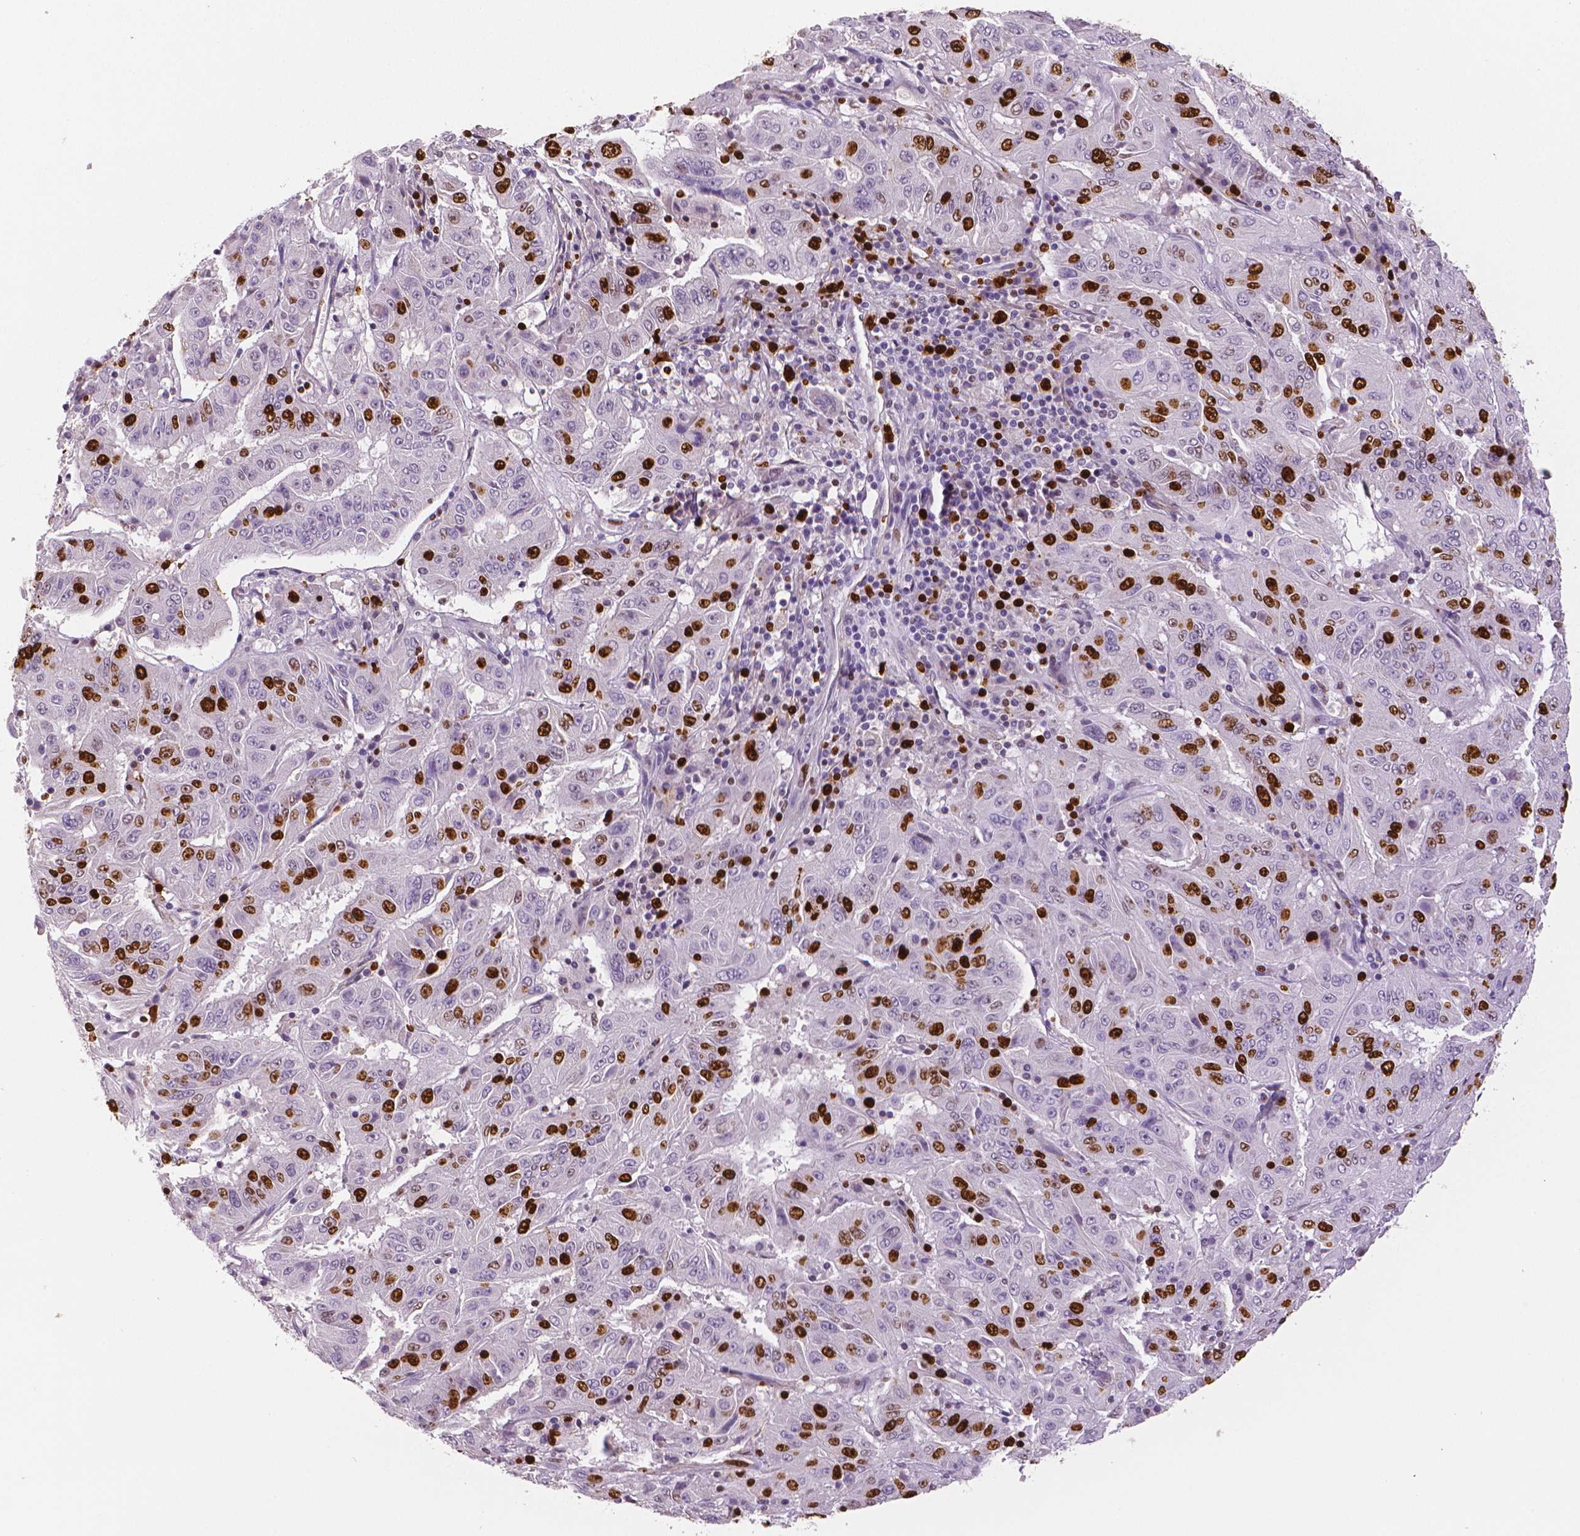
{"staining": {"intensity": "strong", "quantity": "<25%", "location": "nuclear"}, "tissue": "pancreatic cancer", "cell_type": "Tumor cells", "image_type": "cancer", "snomed": [{"axis": "morphology", "description": "Adenocarcinoma, NOS"}, {"axis": "topography", "description": "Pancreas"}], "caption": "Tumor cells reveal medium levels of strong nuclear positivity in about <25% of cells in pancreatic cancer.", "gene": "MKI67", "patient": {"sex": "male", "age": 63}}